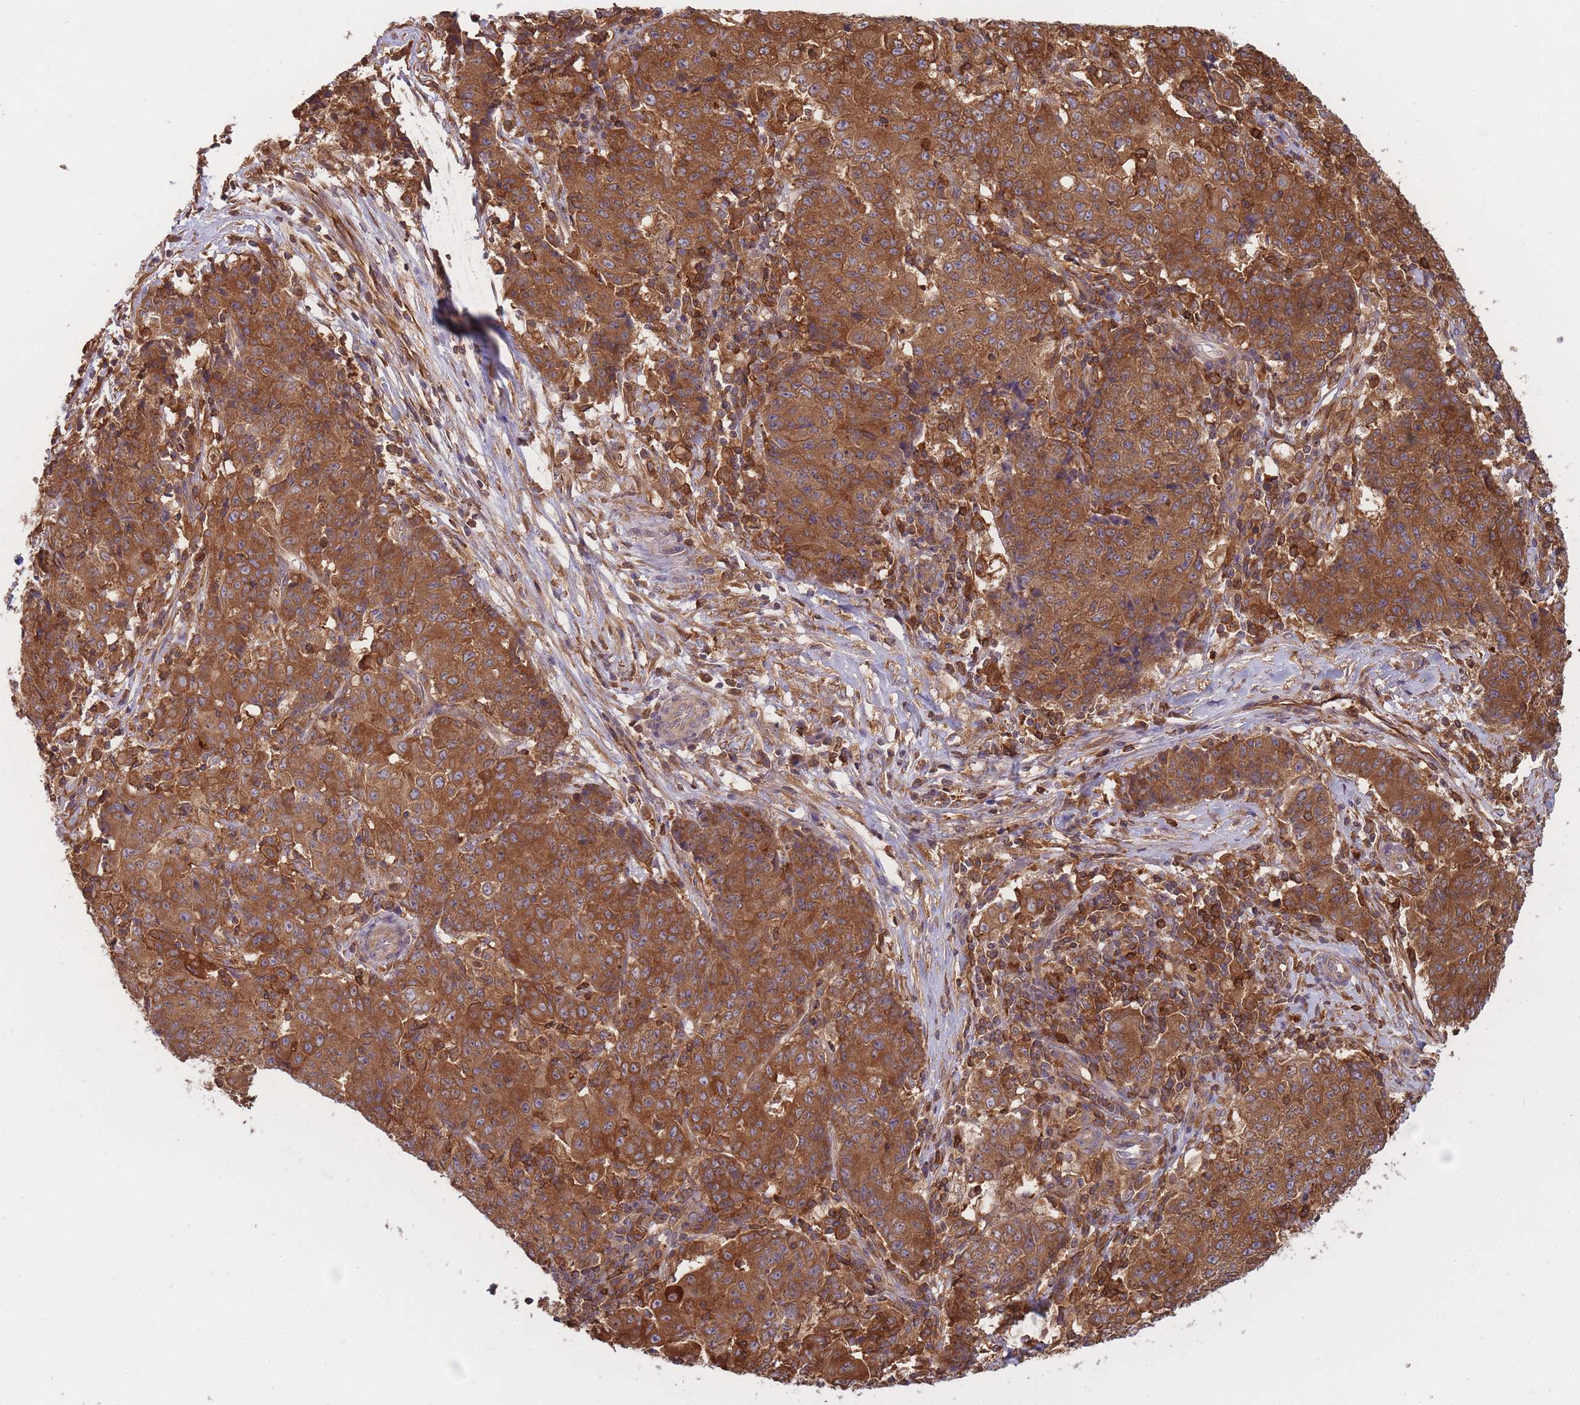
{"staining": {"intensity": "strong", "quantity": ">75%", "location": "cytoplasmic/membranous"}, "tissue": "ovarian cancer", "cell_type": "Tumor cells", "image_type": "cancer", "snomed": [{"axis": "morphology", "description": "Carcinoma, endometroid"}, {"axis": "topography", "description": "Ovary"}], "caption": "Immunohistochemical staining of ovarian cancer (endometroid carcinoma) exhibits high levels of strong cytoplasmic/membranous protein positivity in approximately >75% of tumor cells.", "gene": "SLC4A9", "patient": {"sex": "female", "age": 42}}